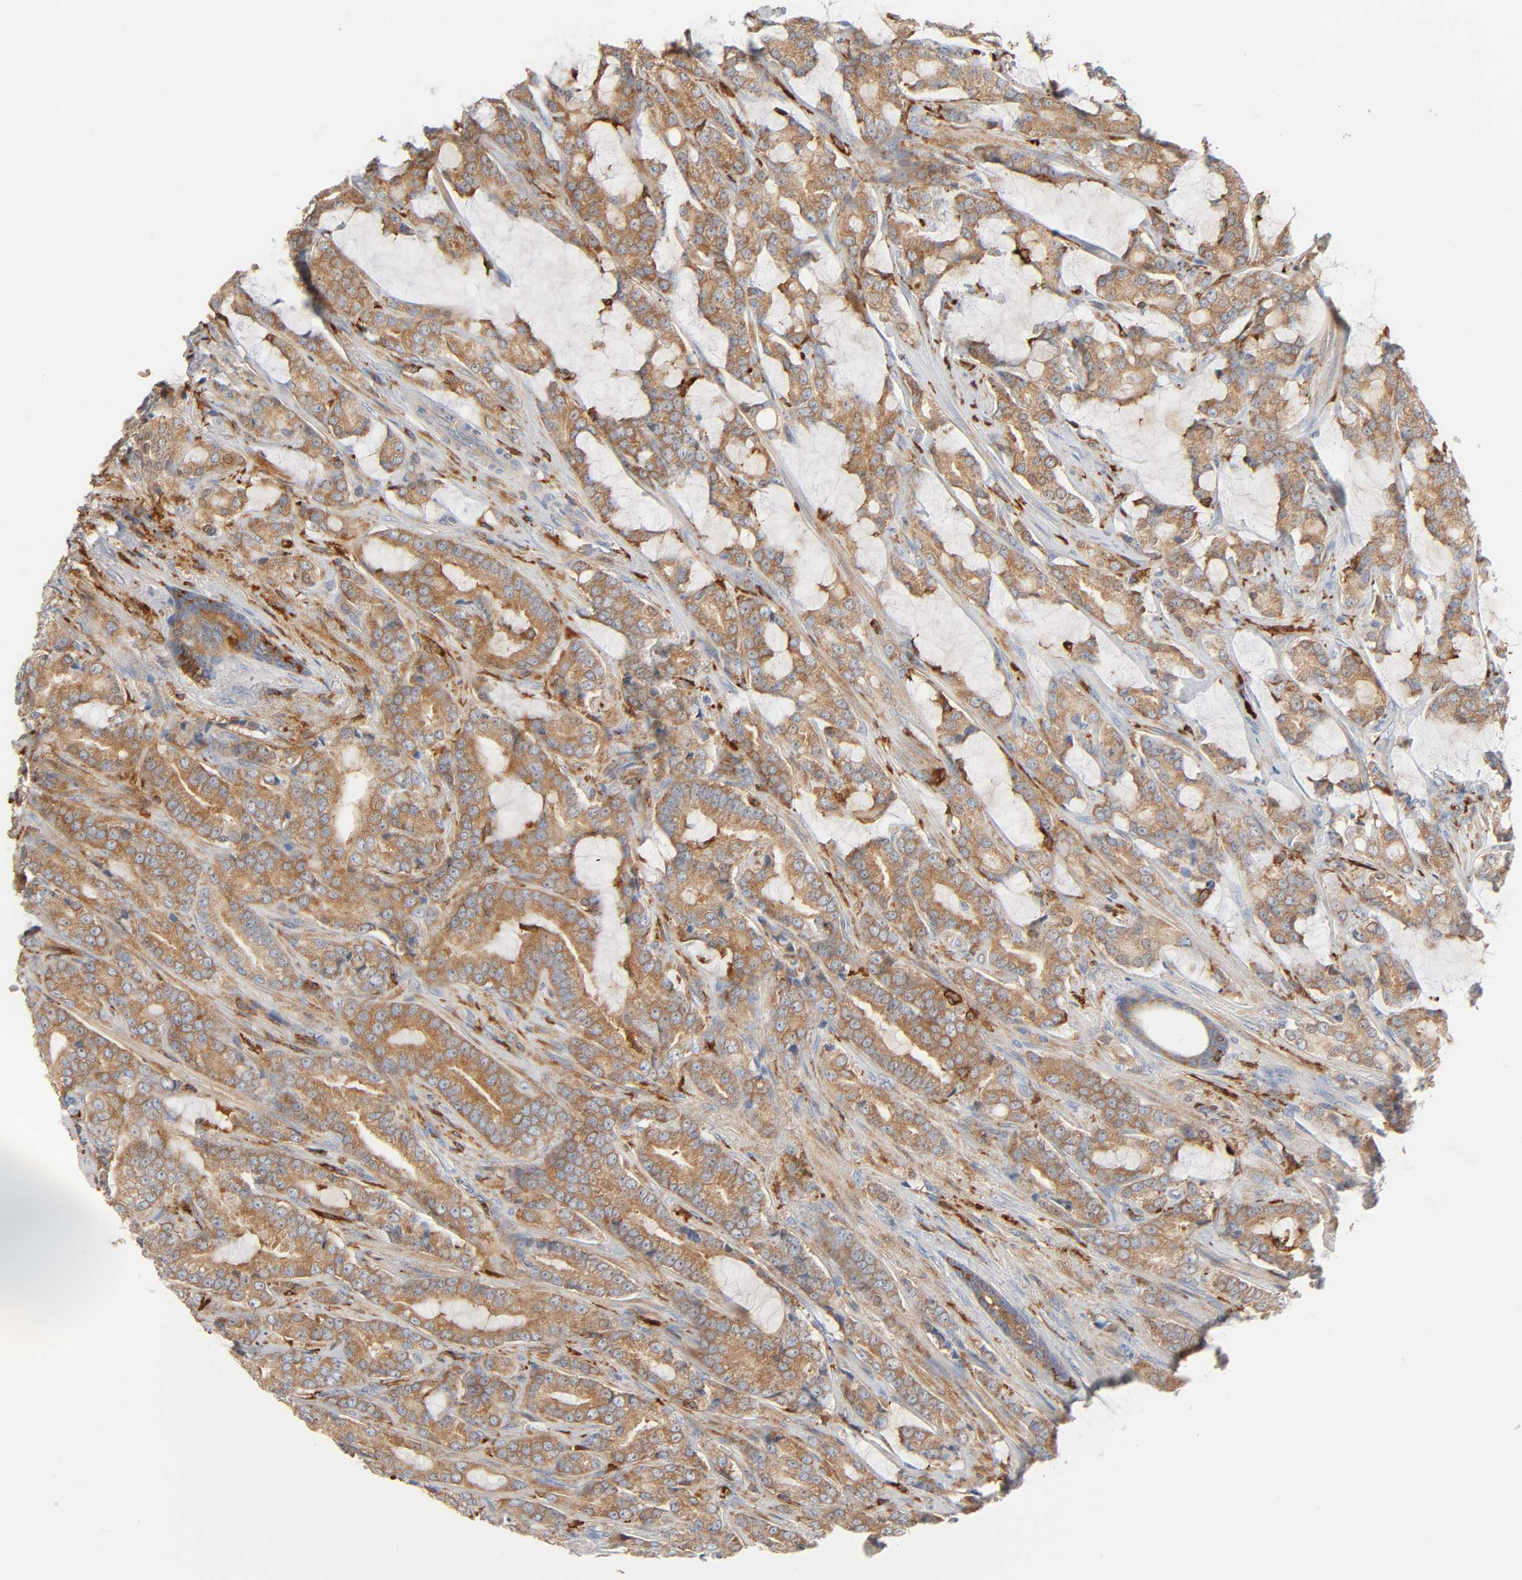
{"staining": {"intensity": "moderate", "quantity": ">75%", "location": "cytoplasmic/membranous"}, "tissue": "prostate cancer", "cell_type": "Tumor cells", "image_type": "cancer", "snomed": [{"axis": "morphology", "description": "Adenocarcinoma, Low grade"}, {"axis": "topography", "description": "Prostate"}], "caption": "There is medium levels of moderate cytoplasmic/membranous positivity in tumor cells of prostate adenocarcinoma (low-grade), as demonstrated by immunohistochemical staining (brown color).", "gene": "BIN1", "patient": {"sex": "male", "age": 58}}